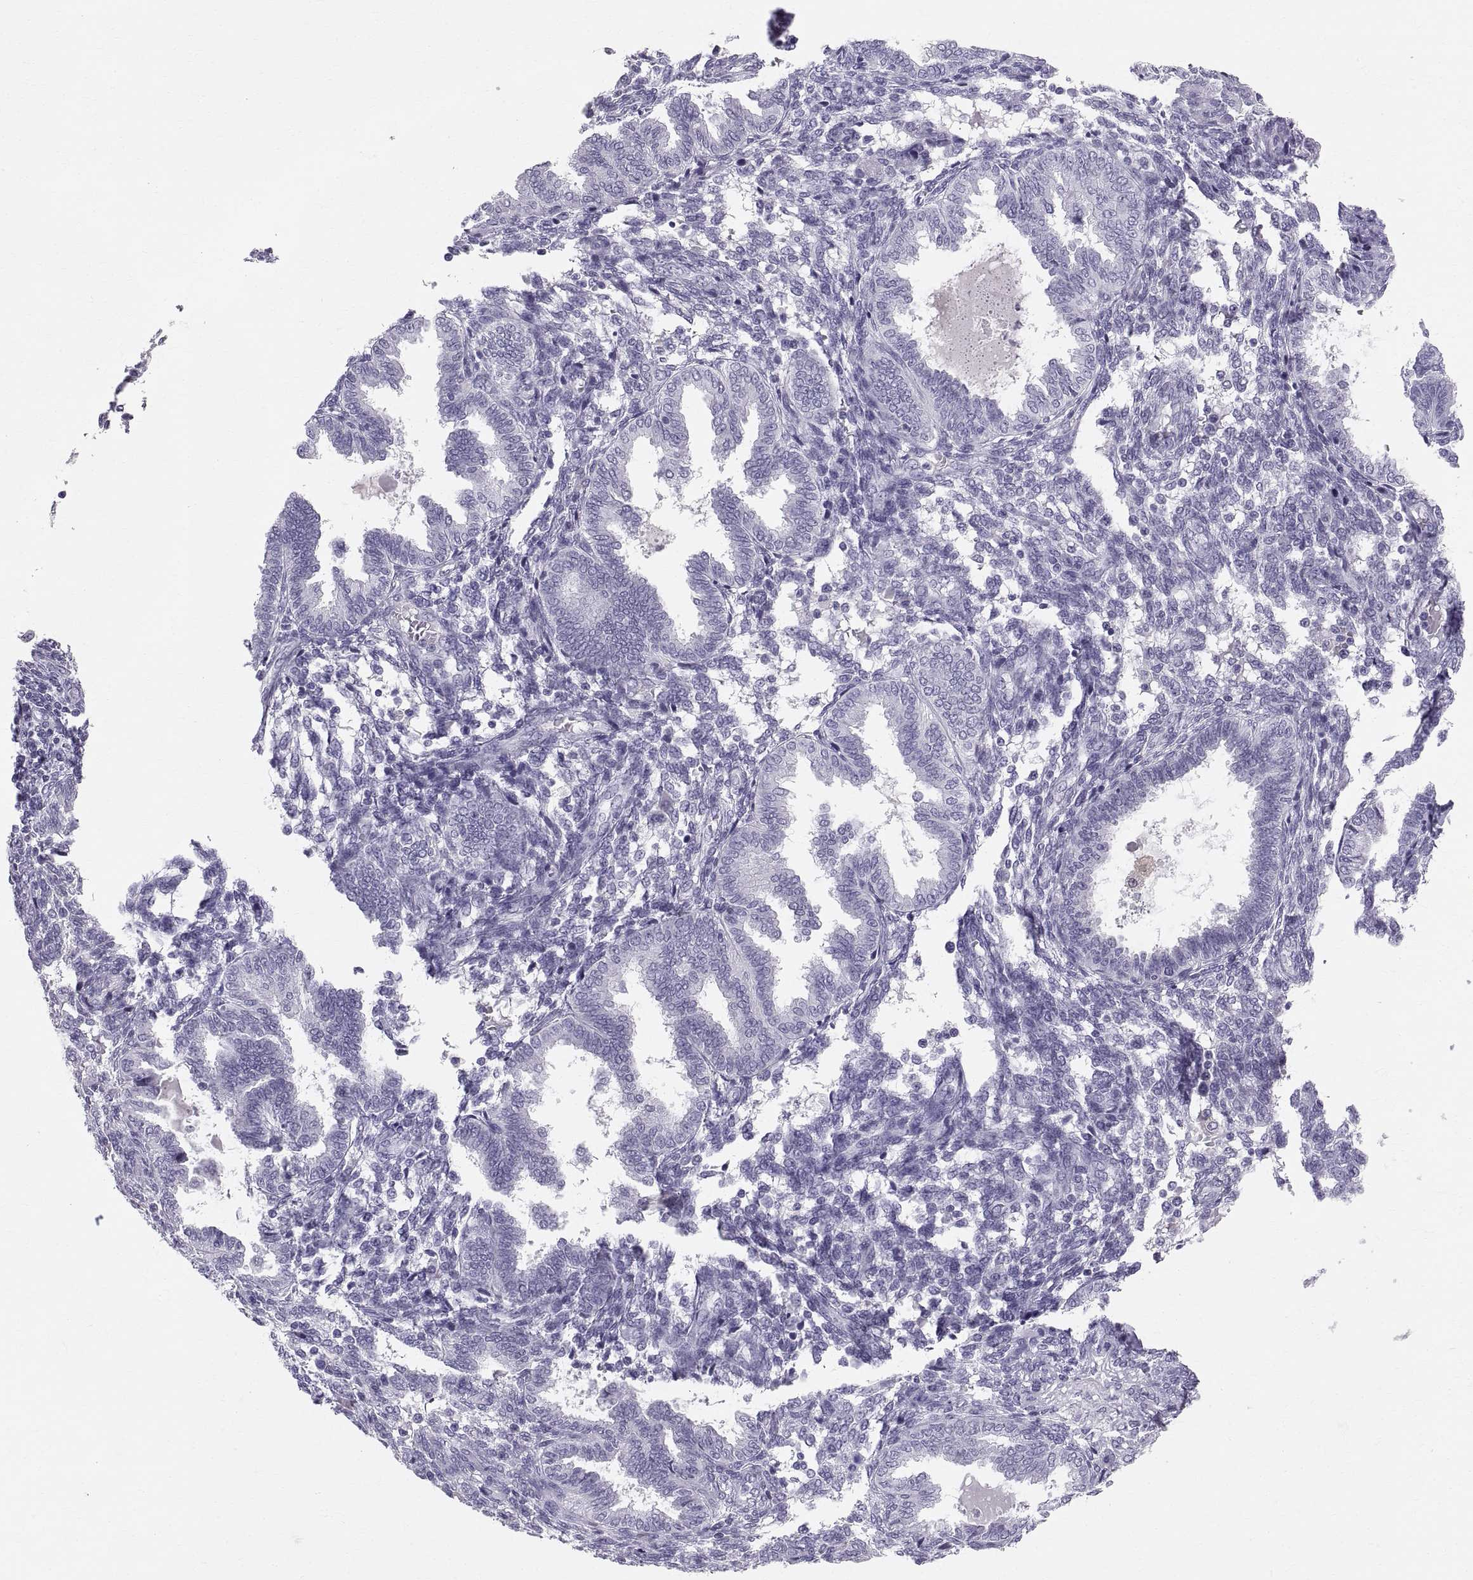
{"staining": {"intensity": "negative", "quantity": "none", "location": "none"}, "tissue": "endometrium", "cell_type": "Cells in endometrial stroma", "image_type": "normal", "snomed": [{"axis": "morphology", "description": "Normal tissue, NOS"}, {"axis": "topography", "description": "Endometrium"}], "caption": "IHC of unremarkable human endometrium exhibits no staining in cells in endometrial stroma.", "gene": "SLC22A6", "patient": {"sex": "female", "age": 42}}